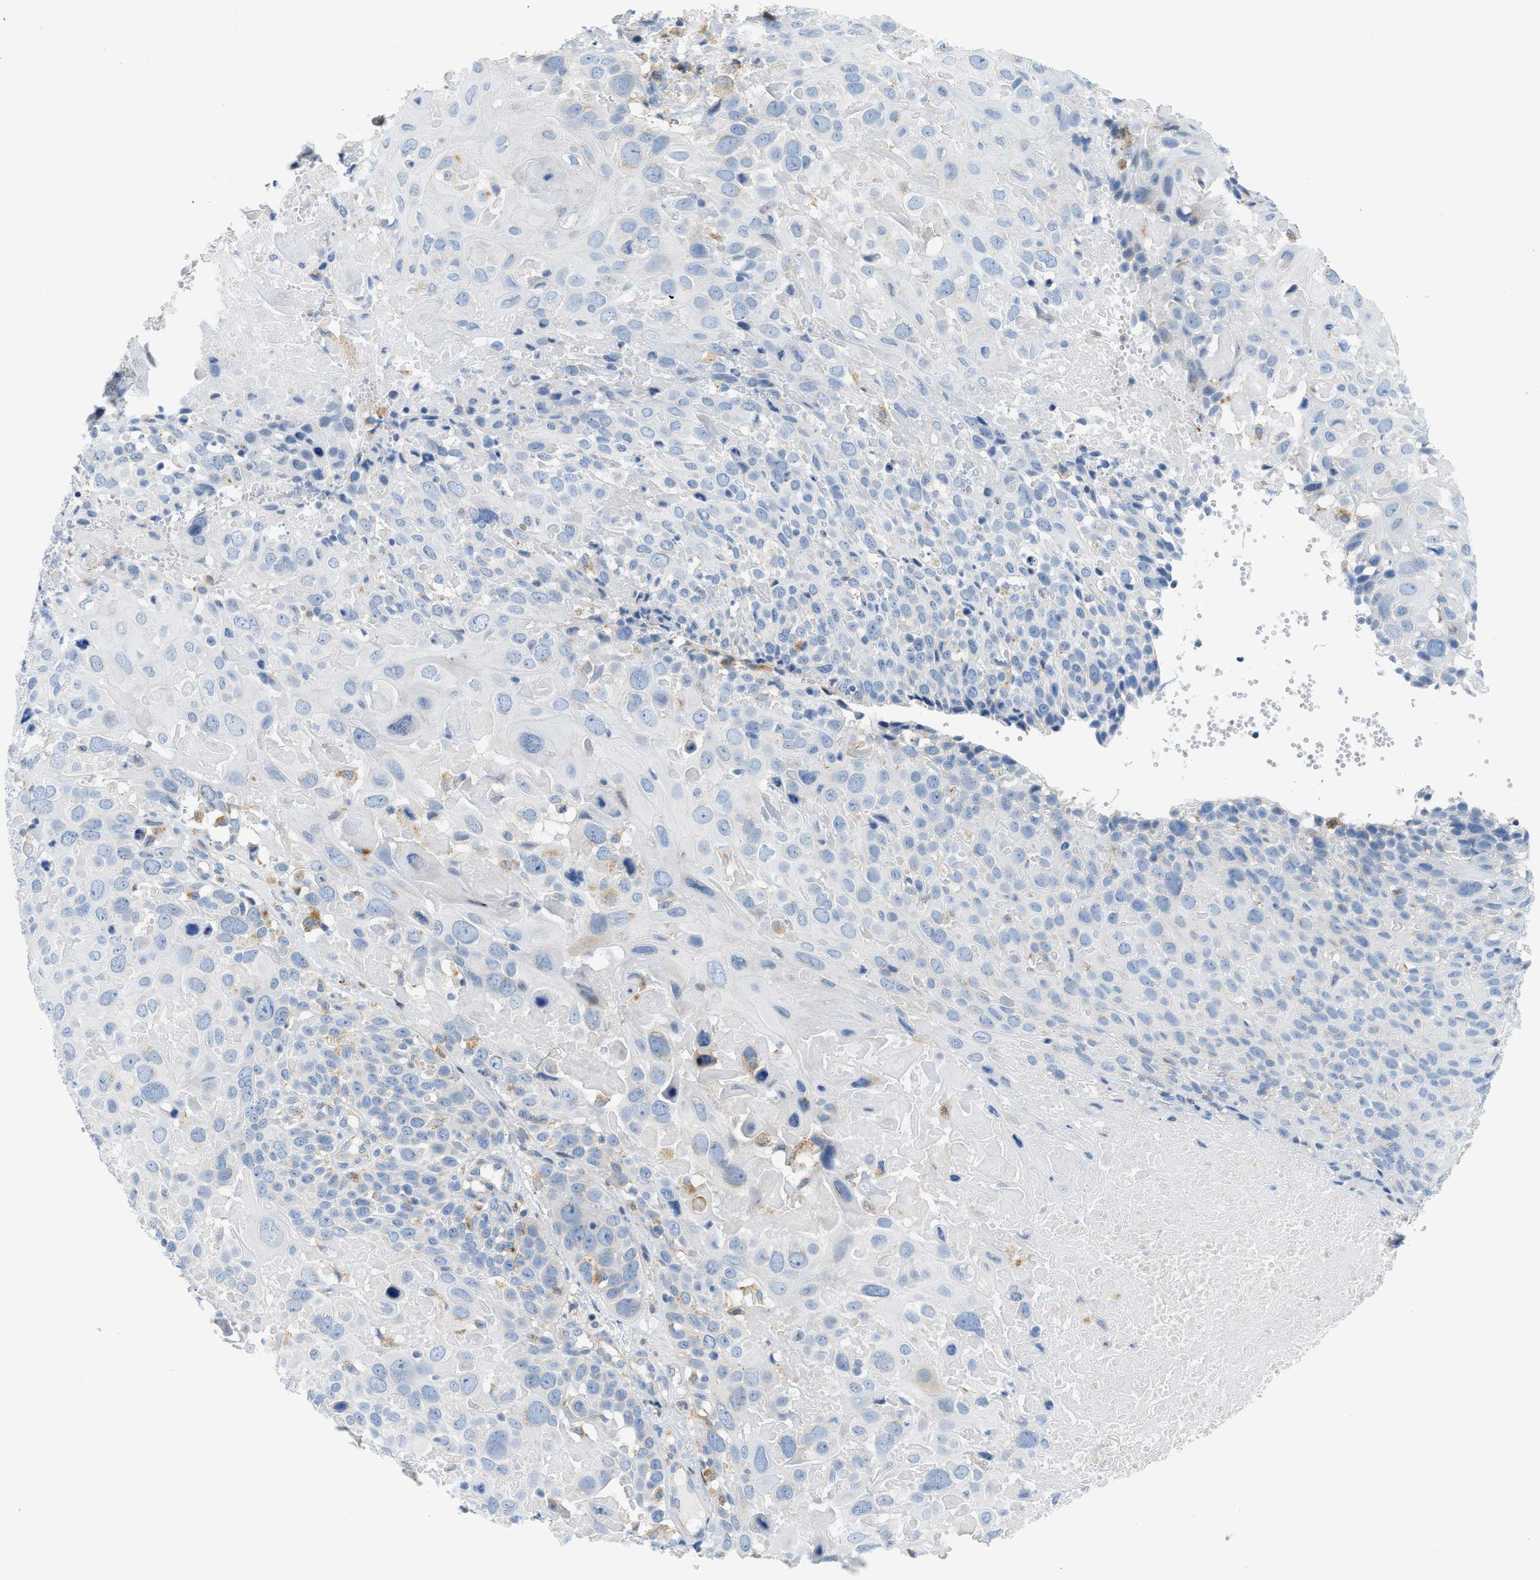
{"staining": {"intensity": "negative", "quantity": "none", "location": "none"}, "tissue": "cervical cancer", "cell_type": "Tumor cells", "image_type": "cancer", "snomed": [{"axis": "morphology", "description": "Squamous cell carcinoma, NOS"}, {"axis": "topography", "description": "Cervix"}], "caption": "Immunohistochemistry image of neoplastic tissue: cervical cancer (squamous cell carcinoma) stained with DAB (3,3'-diaminobenzidine) displays no significant protein positivity in tumor cells.", "gene": "LMBRD1", "patient": {"sex": "female", "age": 74}}